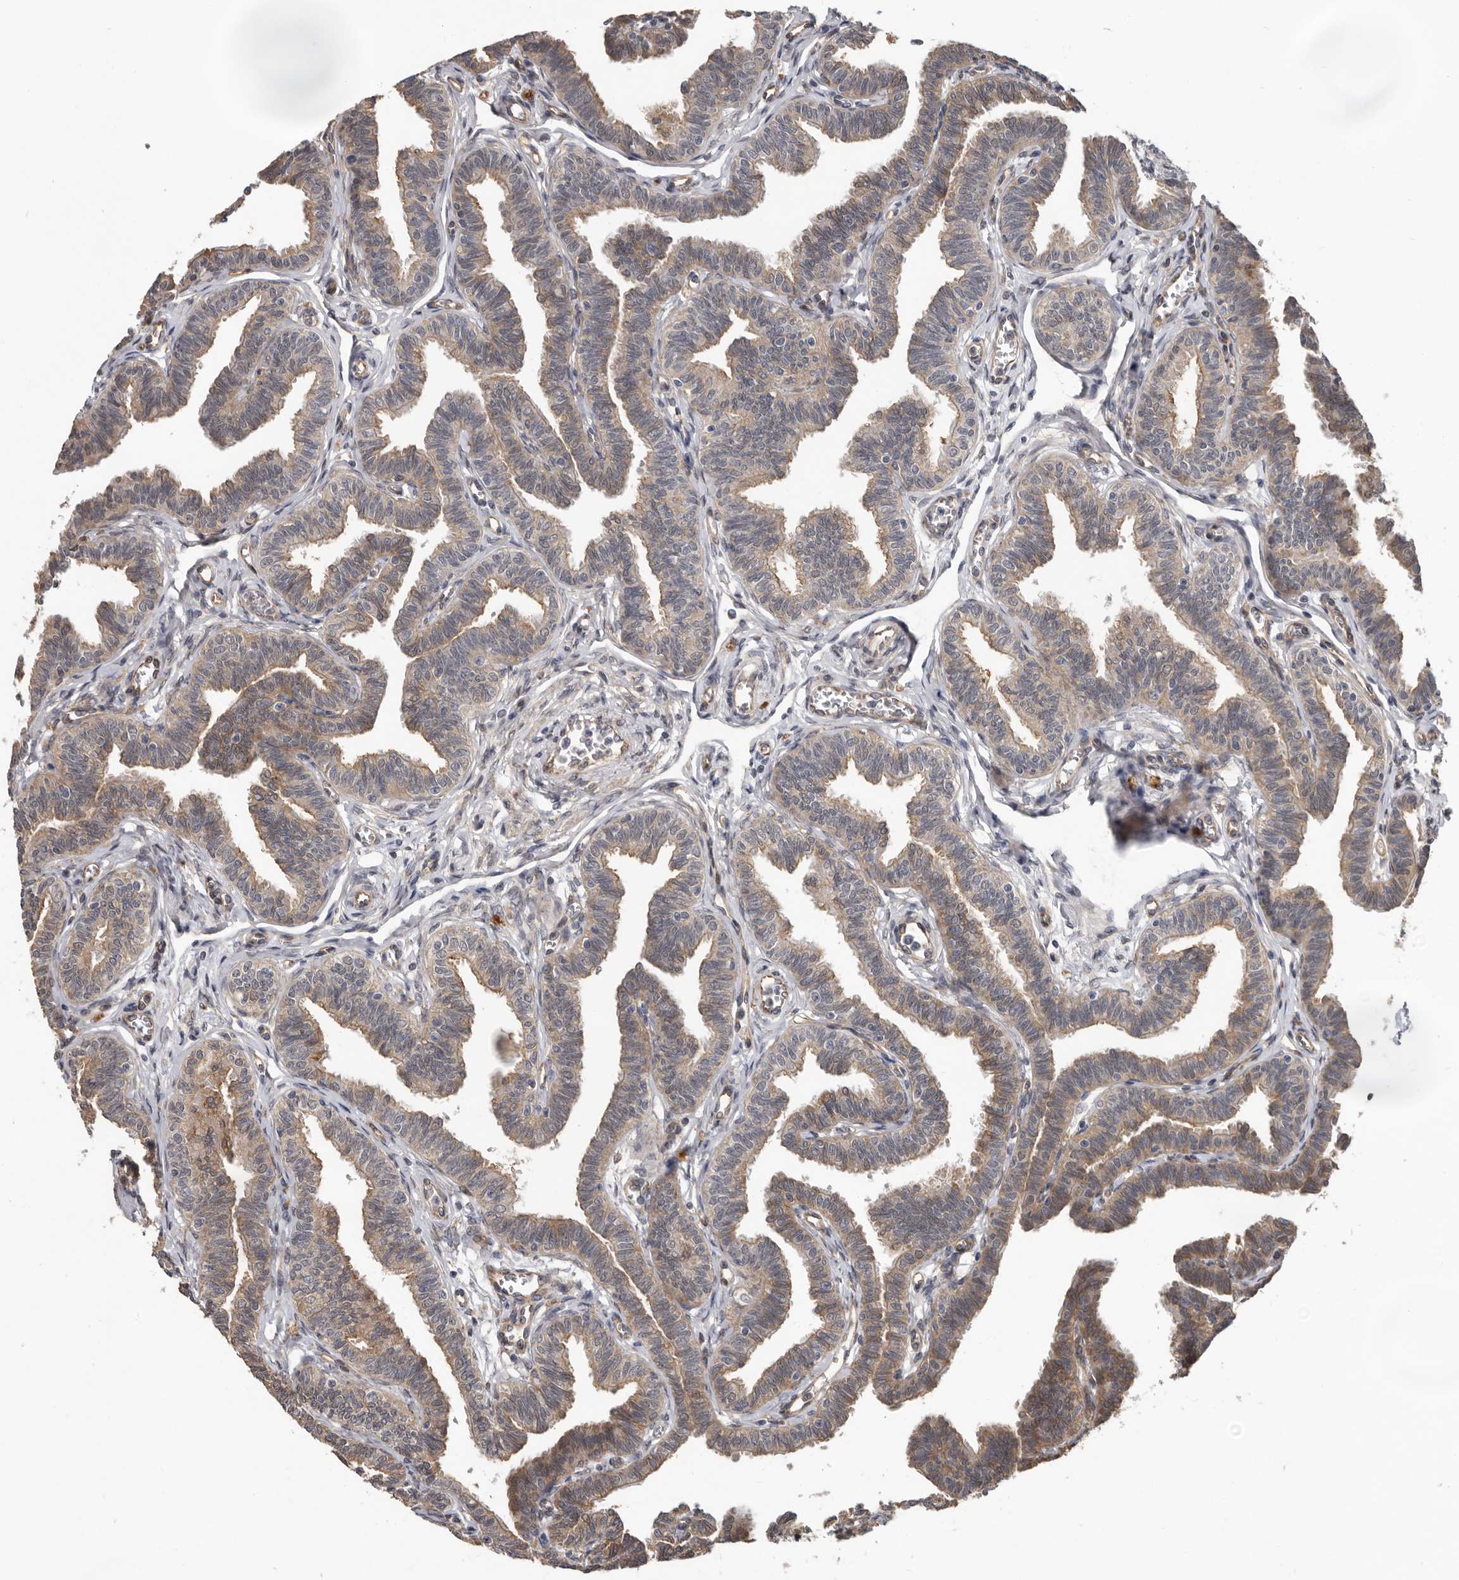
{"staining": {"intensity": "moderate", "quantity": ">75%", "location": "cytoplasmic/membranous"}, "tissue": "fallopian tube", "cell_type": "Glandular cells", "image_type": "normal", "snomed": [{"axis": "morphology", "description": "Normal tissue, NOS"}, {"axis": "topography", "description": "Fallopian tube"}, {"axis": "topography", "description": "Ovary"}], "caption": "Brown immunohistochemical staining in normal fallopian tube demonstrates moderate cytoplasmic/membranous staining in approximately >75% of glandular cells. The protein is shown in brown color, while the nuclei are stained blue.", "gene": "MTF1", "patient": {"sex": "female", "age": 23}}